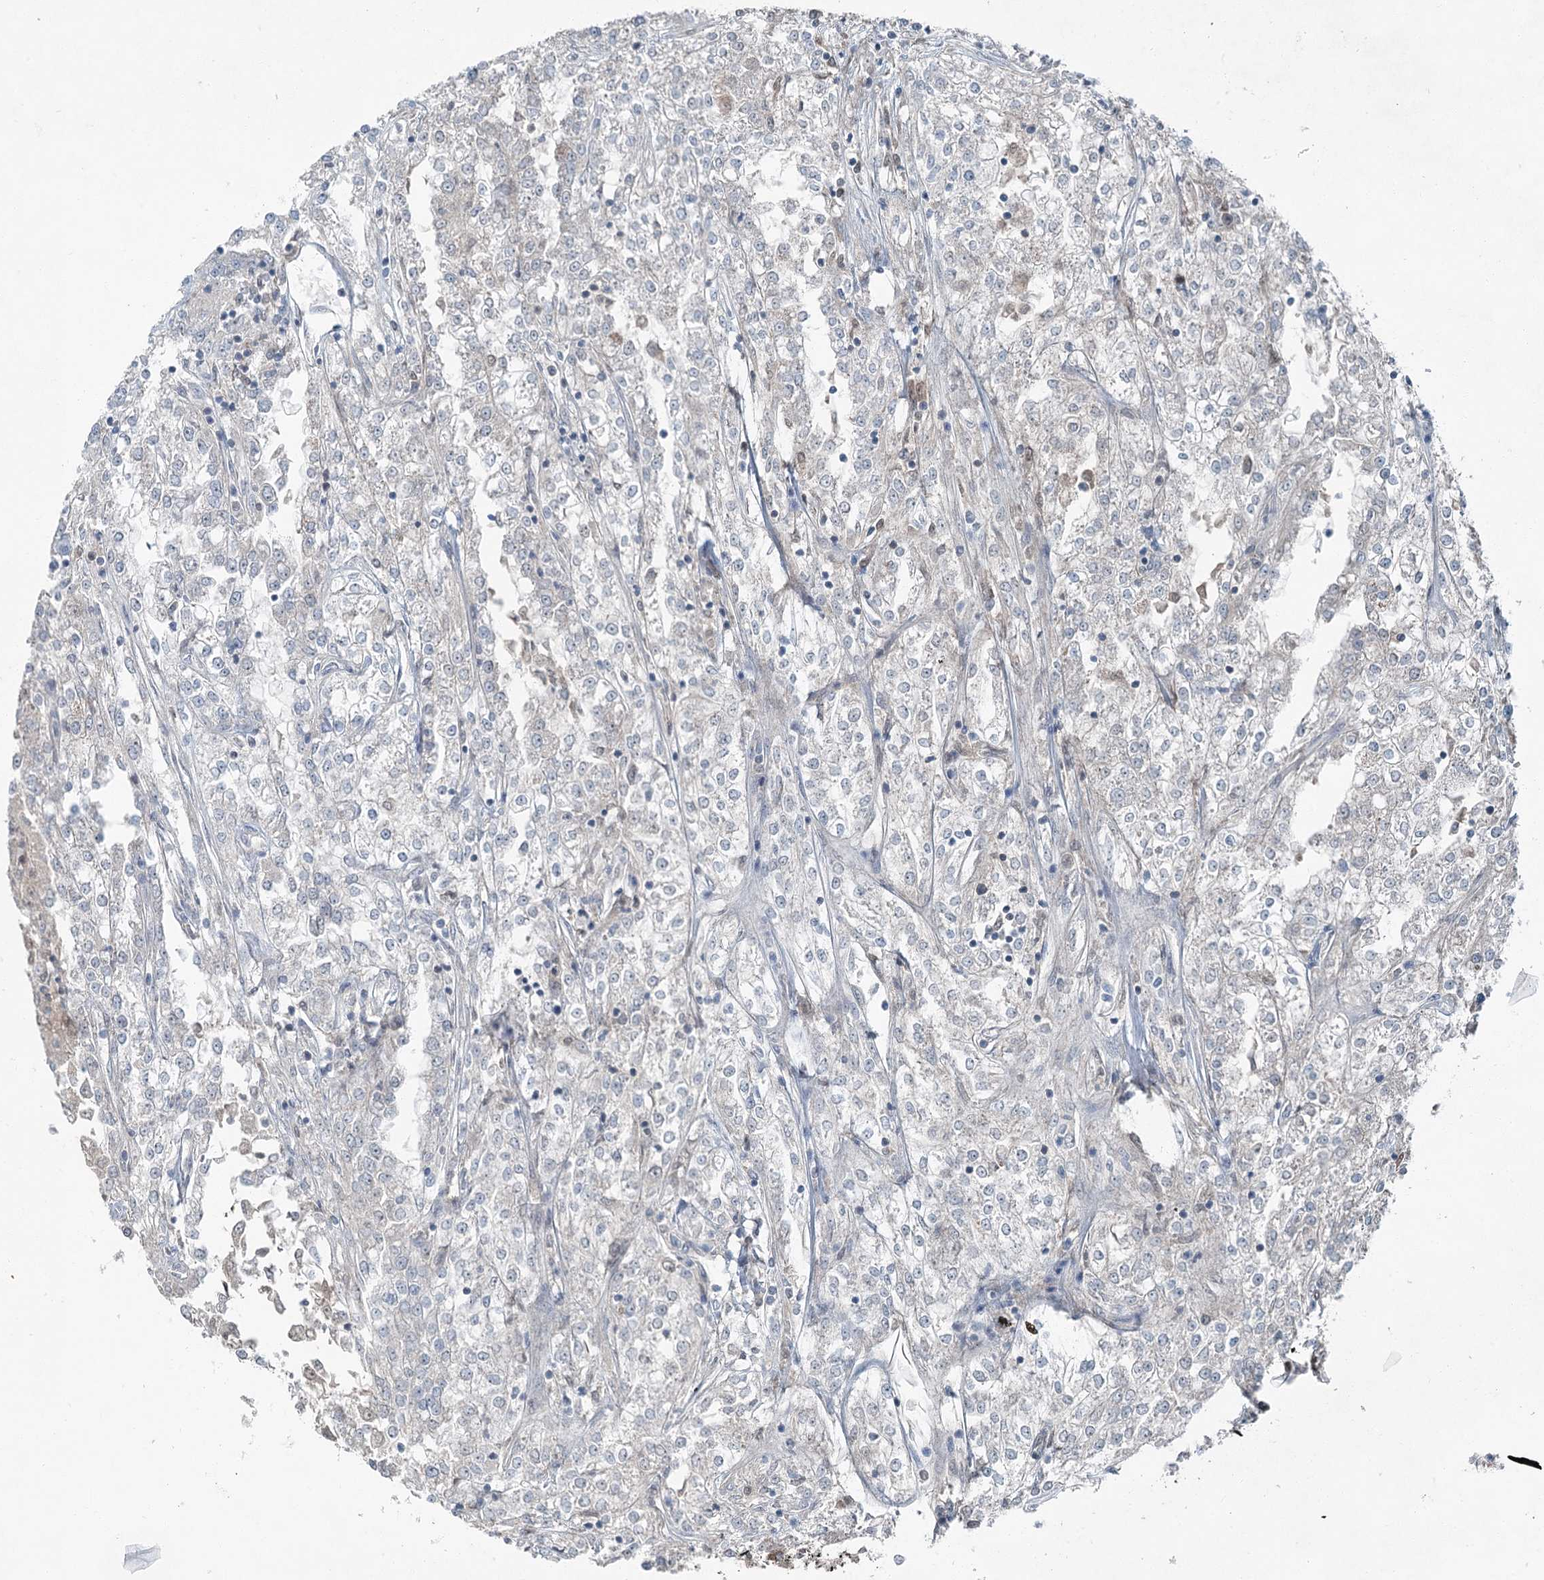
{"staining": {"intensity": "negative", "quantity": "none", "location": "none"}, "tissue": "renal cancer", "cell_type": "Tumor cells", "image_type": "cancer", "snomed": [{"axis": "morphology", "description": "Adenocarcinoma, NOS"}, {"axis": "topography", "description": "Kidney"}], "caption": "The IHC image has no significant staining in tumor cells of renal cancer tissue.", "gene": "CHCHD5", "patient": {"sex": "female", "age": 52}}